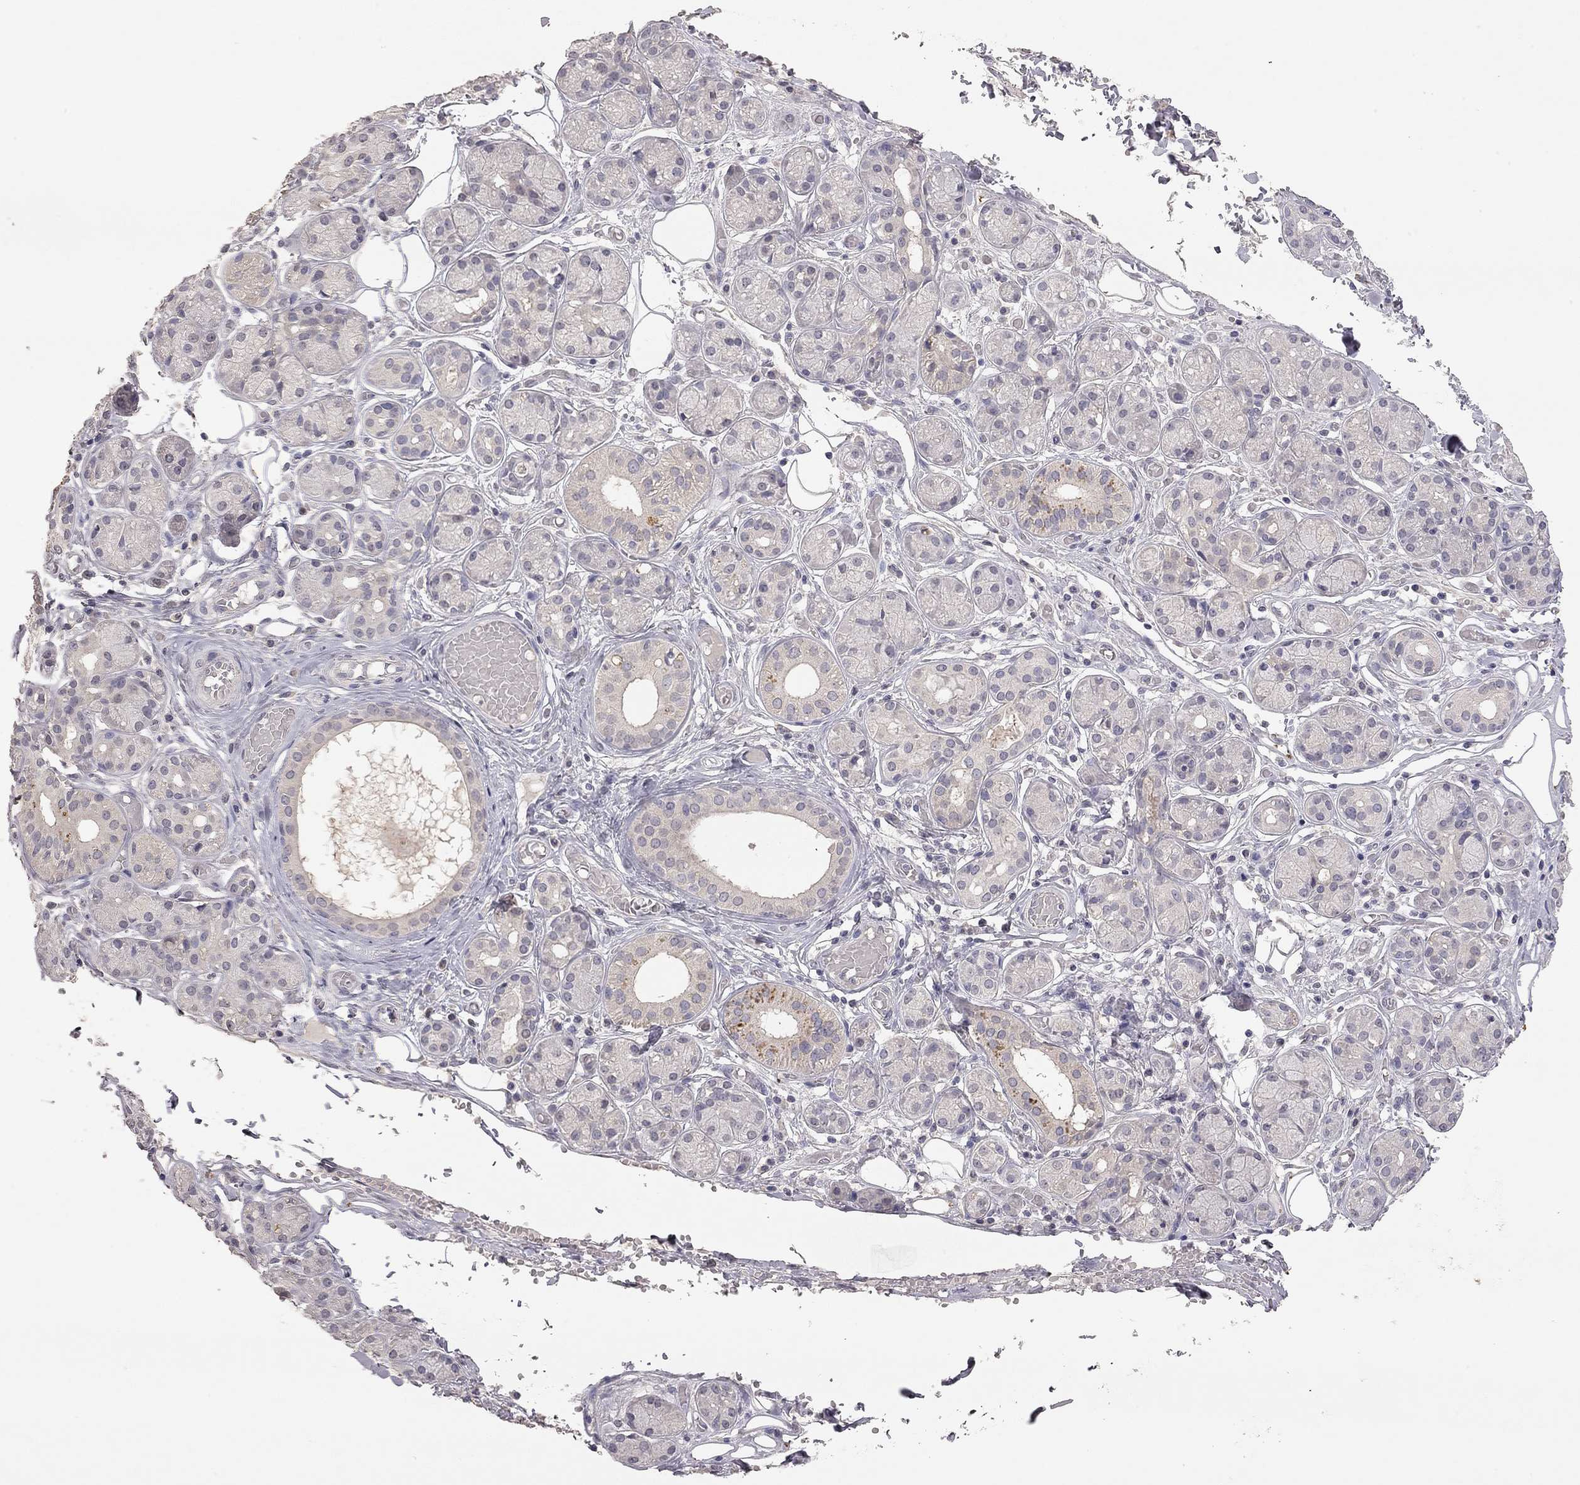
{"staining": {"intensity": "weak", "quantity": "<25%", "location": "cytoplasmic/membranous"}, "tissue": "salivary gland", "cell_type": "Glandular cells", "image_type": "normal", "snomed": [{"axis": "morphology", "description": "Normal tissue, NOS"}, {"axis": "topography", "description": "Salivary gland"}, {"axis": "topography", "description": "Peripheral nerve tissue"}], "caption": "Immunohistochemistry micrograph of unremarkable salivary gland: human salivary gland stained with DAB (3,3'-diaminobenzidine) shows no significant protein positivity in glandular cells.", "gene": "SYT12", "patient": {"sex": "male", "age": 71}}